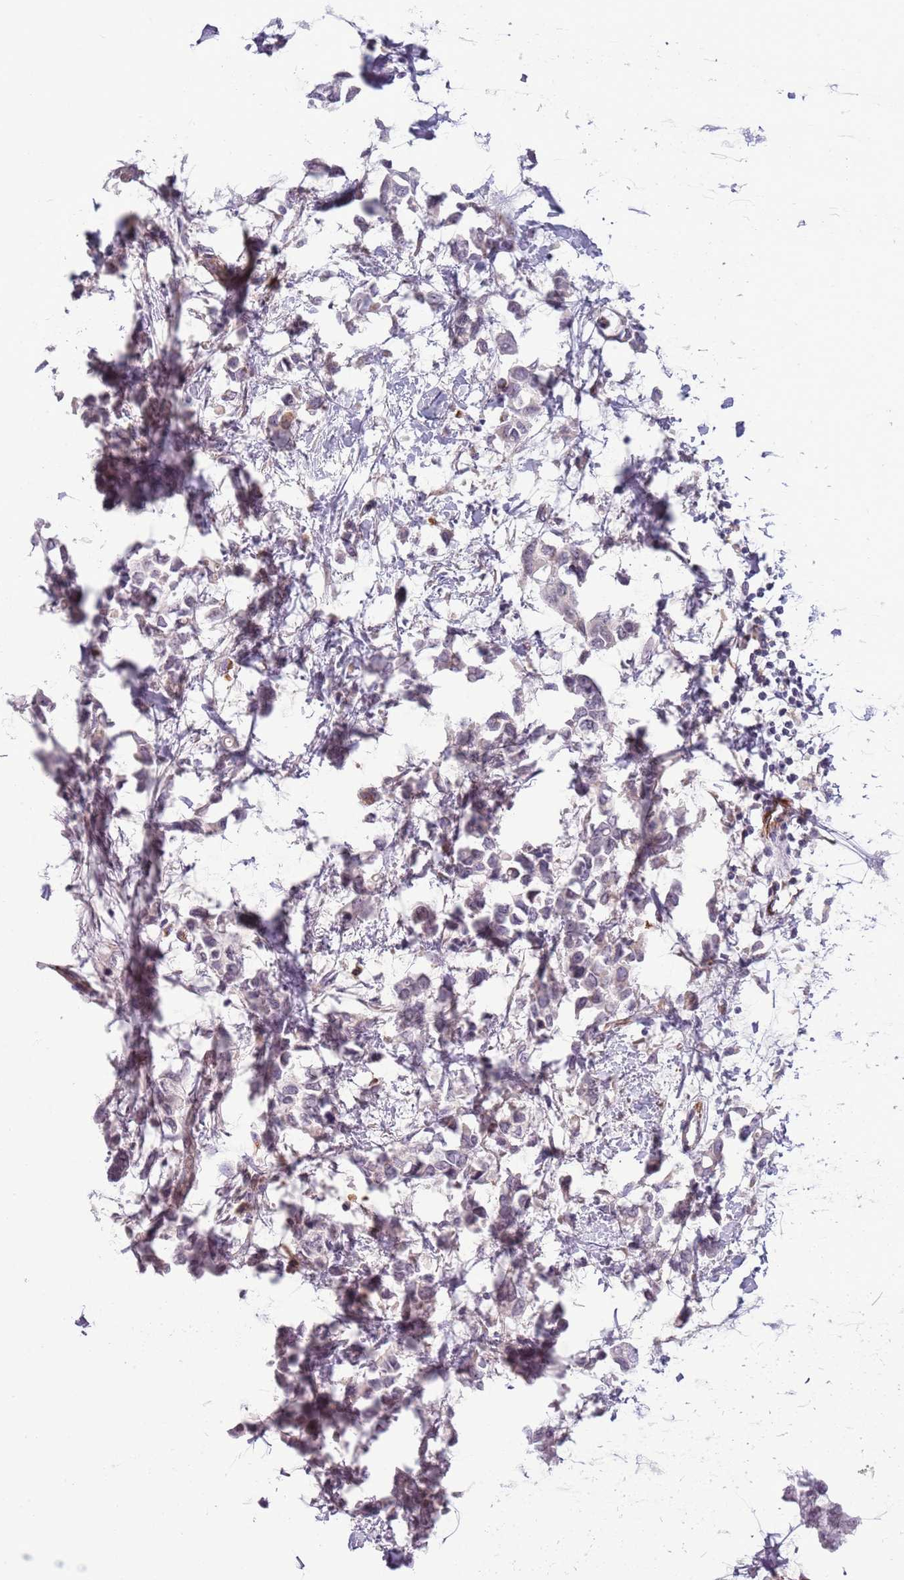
{"staining": {"intensity": "negative", "quantity": "none", "location": "none"}, "tissue": "breast cancer", "cell_type": "Tumor cells", "image_type": "cancer", "snomed": [{"axis": "morphology", "description": "Duct carcinoma"}, {"axis": "topography", "description": "Breast"}], "caption": "A micrograph of human breast cancer (invasive ductal carcinoma) is negative for staining in tumor cells.", "gene": "NBPF3", "patient": {"sex": "female", "age": 41}}